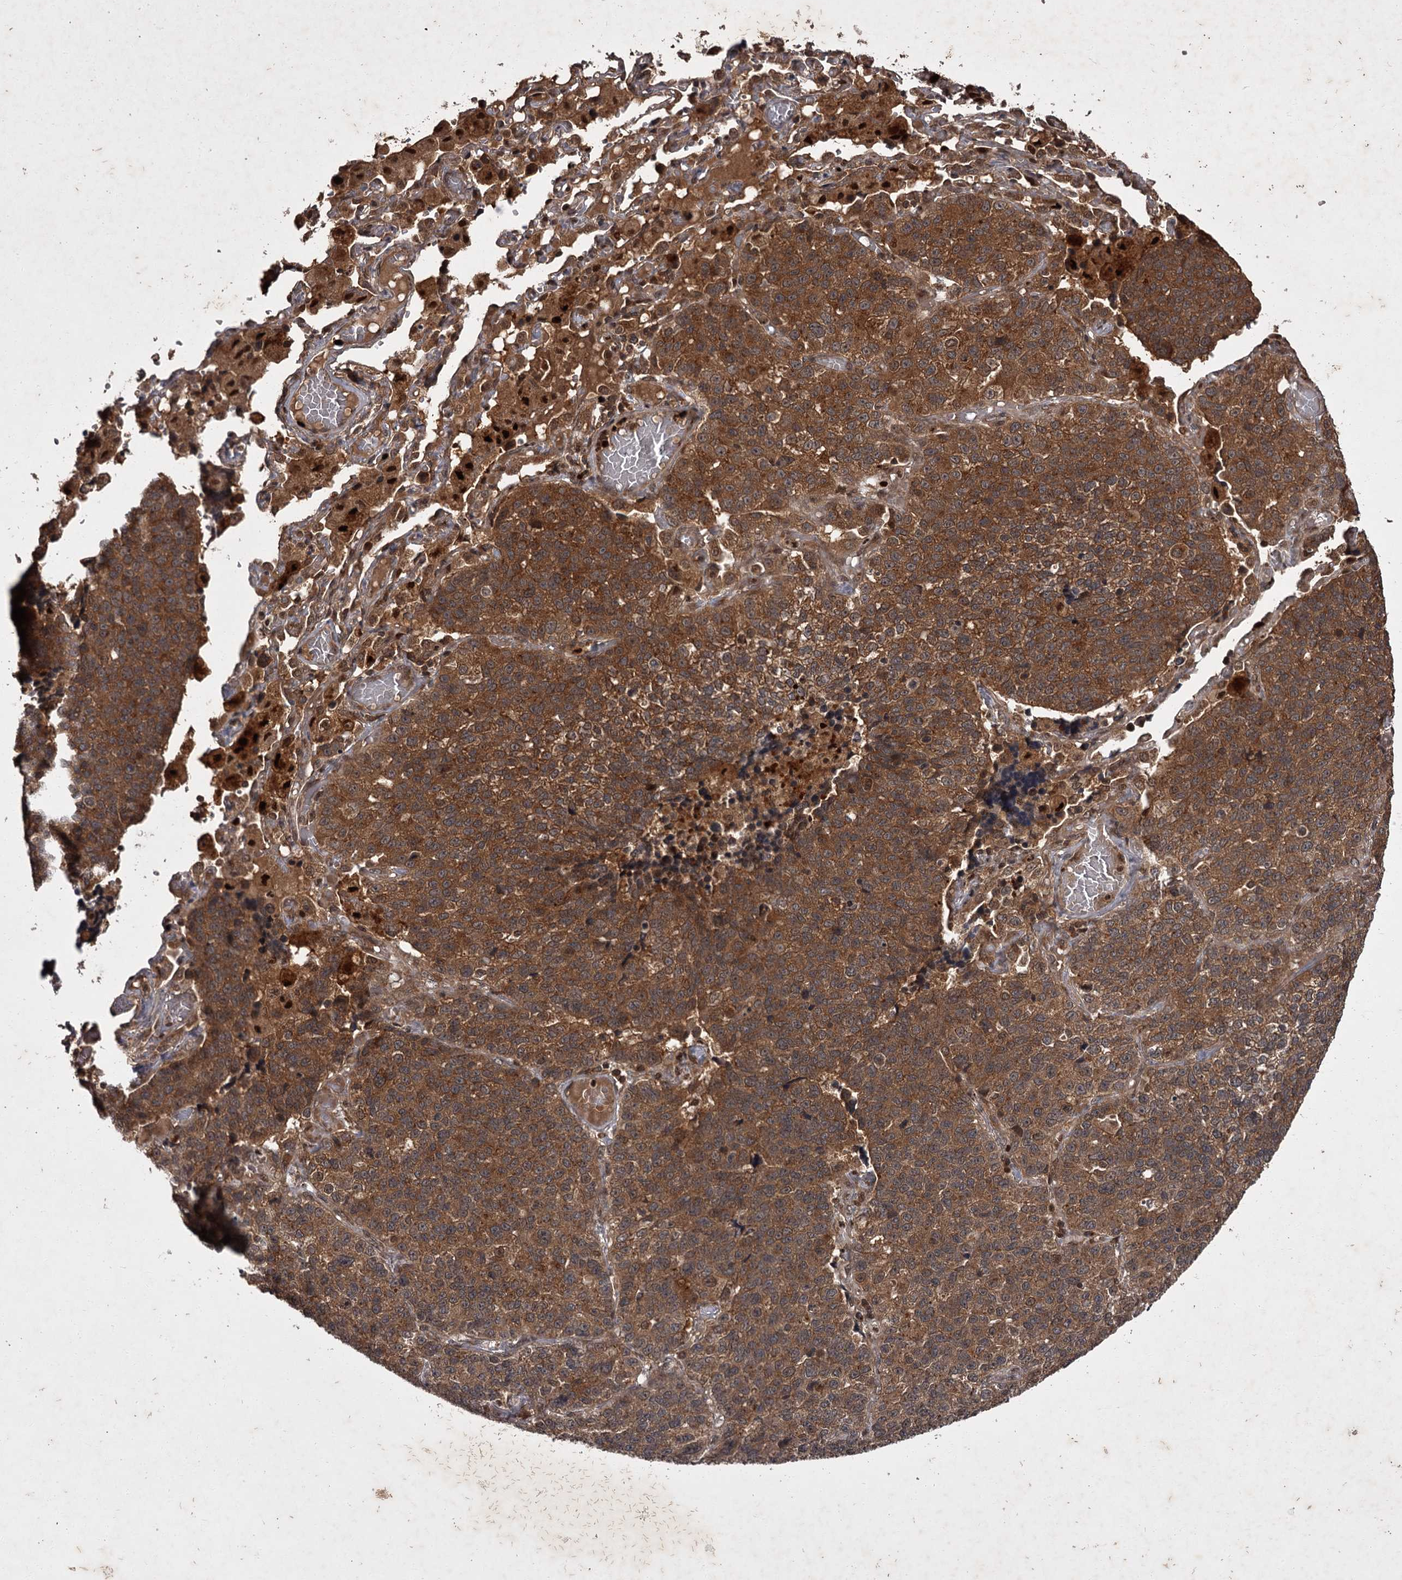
{"staining": {"intensity": "strong", "quantity": ">75%", "location": "cytoplasmic/membranous"}, "tissue": "lung cancer", "cell_type": "Tumor cells", "image_type": "cancer", "snomed": [{"axis": "morphology", "description": "Adenocarcinoma, NOS"}, {"axis": "topography", "description": "Lung"}], "caption": "An image of lung cancer stained for a protein demonstrates strong cytoplasmic/membranous brown staining in tumor cells. (brown staining indicates protein expression, while blue staining denotes nuclei).", "gene": "TBC1D23", "patient": {"sex": "male", "age": 49}}